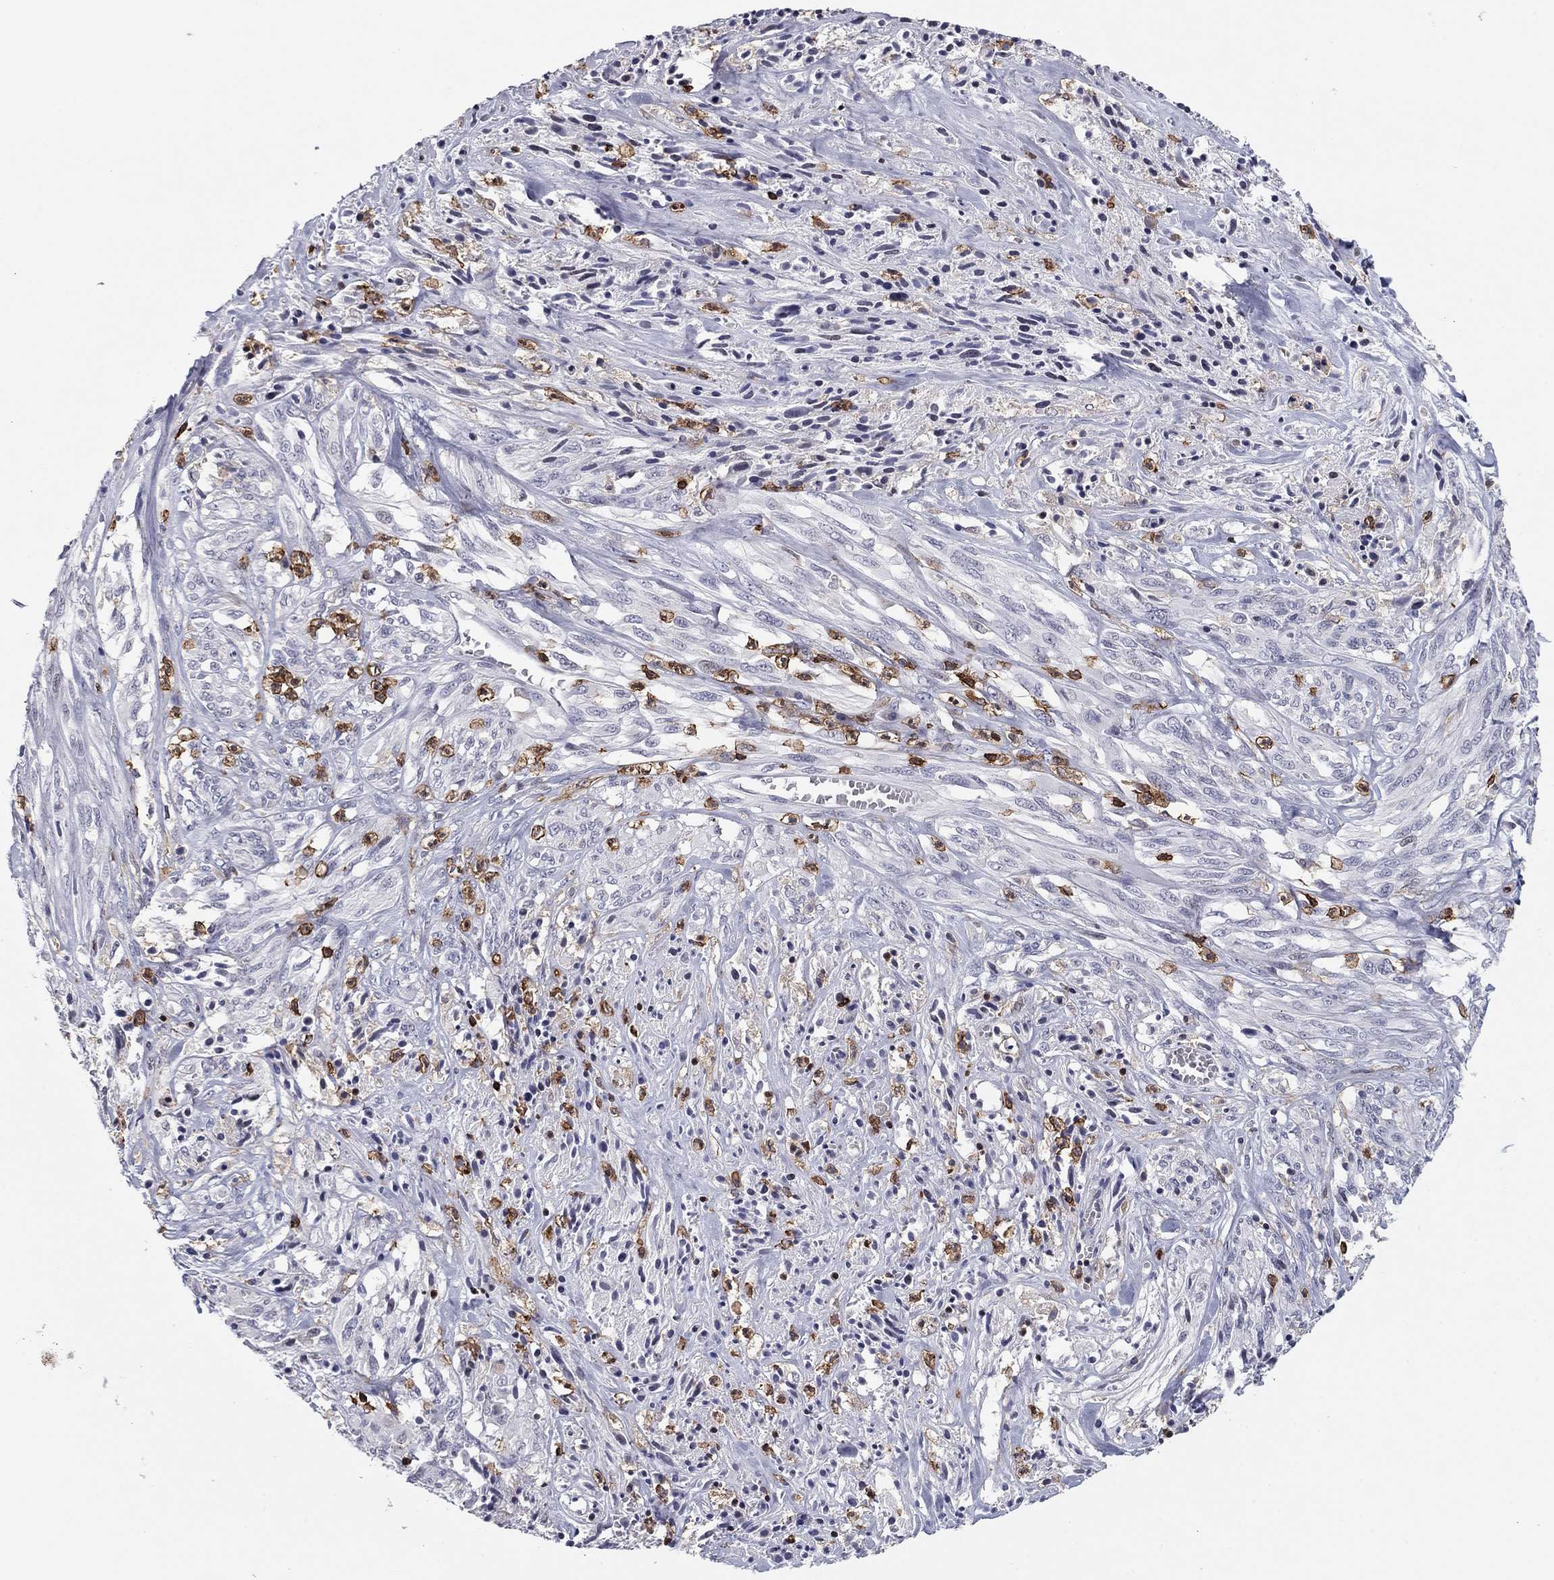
{"staining": {"intensity": "negative", "quantity": "none", "location": "none"}, "tissue": "melanoma", "cell_type": "Tumor cells", "image_type": "cancer", "snomed": [{"axis": "morphology", "description": "Malignant melanoma, NOS"}, {"axis": "topography", "description": "Skin"}], "caption": "An image of human malignant melanoma is negative for staining in tumor cells.", "gene": "ARHGAP27", "patient": {"sex": "female", "age": 91}}